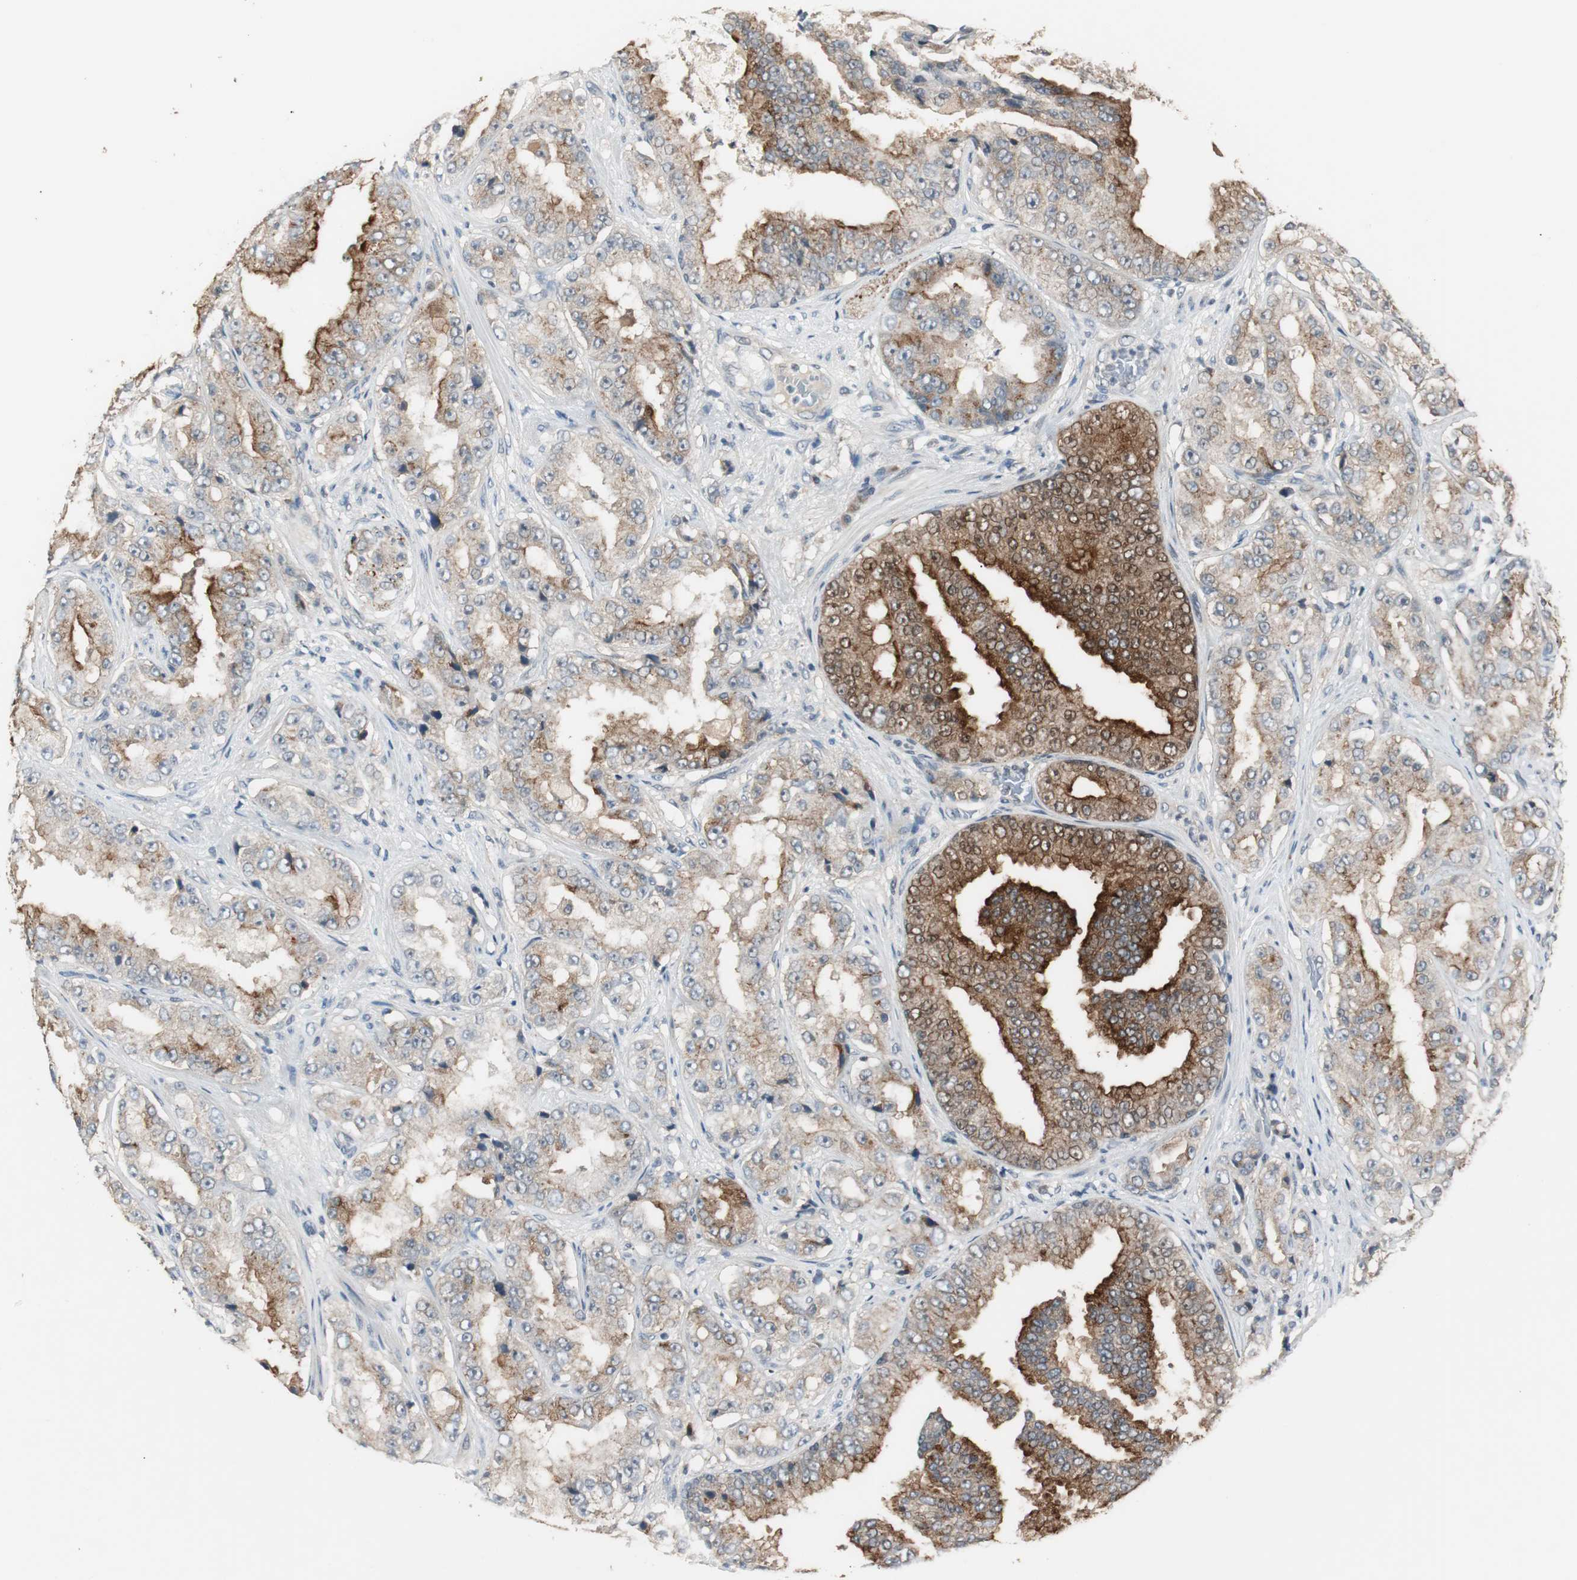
{"staining": {"intensity": "moderate", "quantity": "25%-75%", "location": "cytoplasmic/membranous"}, "tissue": "prostate cancer", "cell_type": "Tumor cells", "image_type": "cancer", "snomed": [{"axis": "morphology", "description": "Adenocarcinoma, High grade"}, {"axis": "topography", "description": "Prostate"}], "caption": "A medium amount of moderate cytoplasmic/membranous positivity is seen in approximately 25%-75% of tumor cells in prostate cancer tissue.", "gene": "PTPRN2", "patient": {"sex": "male", "age": 73}}